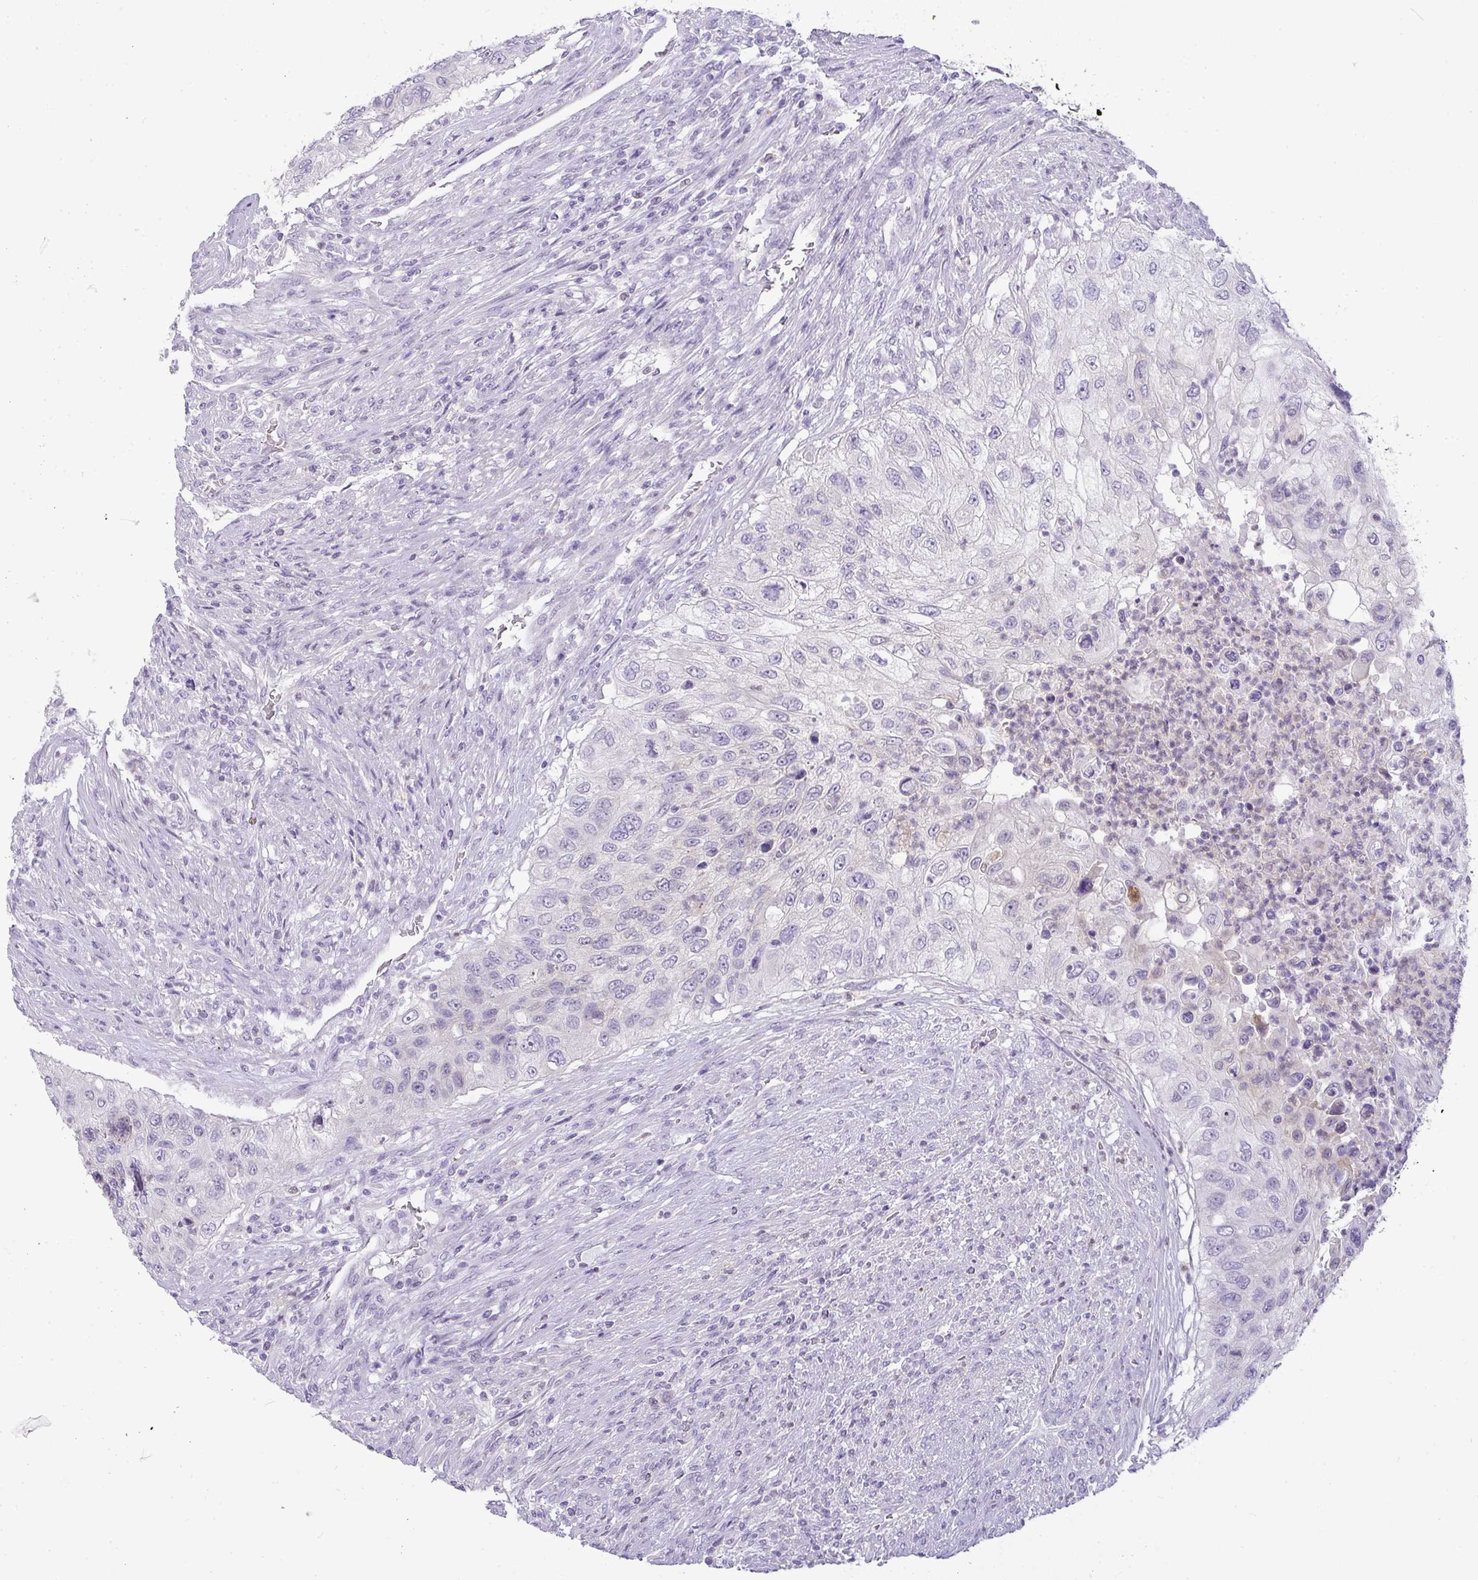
{"staining": {"intensity": "negative", "quantity": "none", "location": "none"}, "tissue": "urothelial cancer", "cell_type": "Tumor cells", "image_type": "cancer", "snomed": [{"axis": "morphology", "description": "Urothelial carcinoma, High grade"}, {"axis": "topography", "description": "Urinary bladder"}], "caption": "IHC histopathology image of human high-grade urothelial carcinoma stained for a protein (brown), which displays no expression in tumor cells.", "gene": "LIPE", "patient": {"sex": "female", "age": 60}}